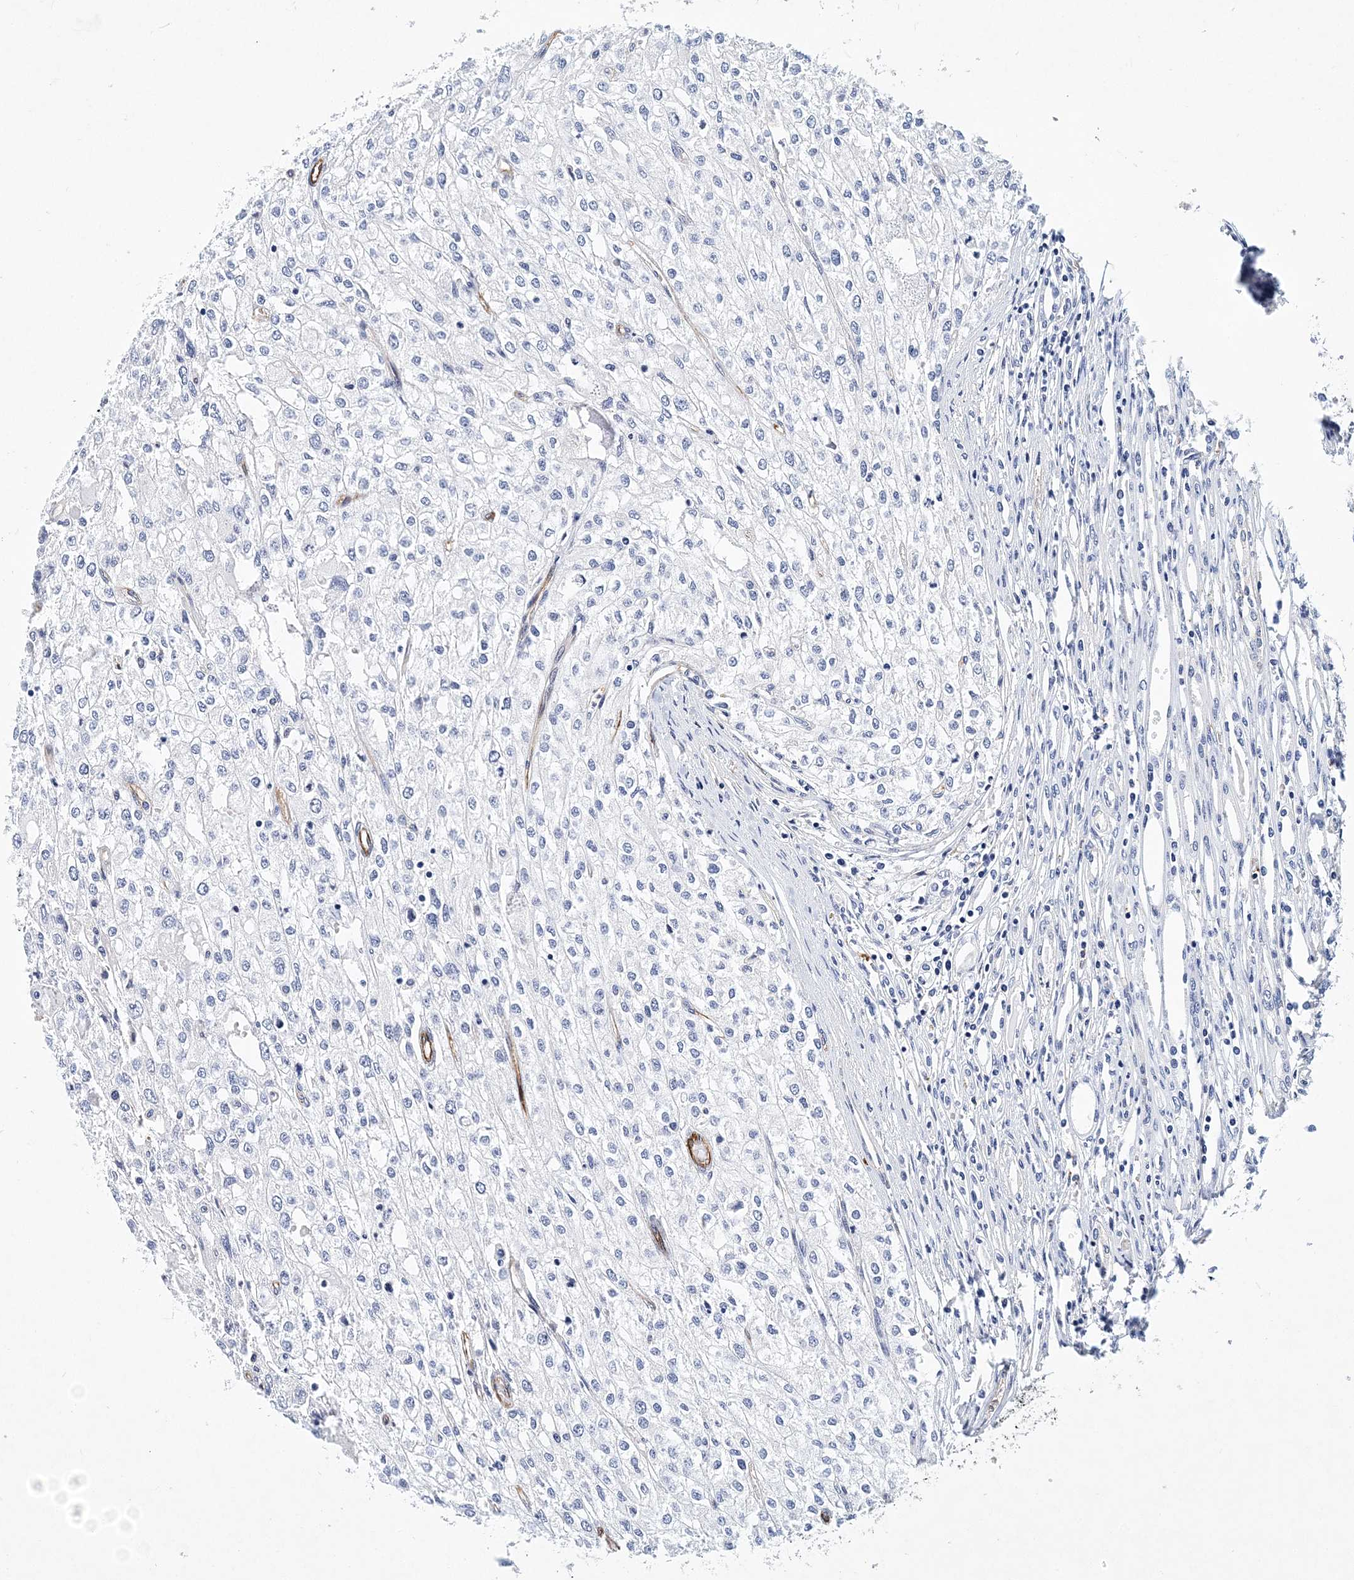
{"staining": {"intensity": "negative", "quantity": "none", "location": "none"}, "tissue": "renal cancer", "cell_type": "Tumor cells", "image_type": "cancer", "snomed": [{"axis": "morphology", "description": "Adenocarcinoma, NOS"}, {"axis": "topography", "description": "Kidney"}], "caption": "Immunohistochemistry histopathology image of neoplastic tissue: human adenocarcinoma (renal) stained with DAB demonstrates no significant protein expression in tumor cells.", "gene": "ITGA2B", "patient": {"sex": "female", "age": 54}}